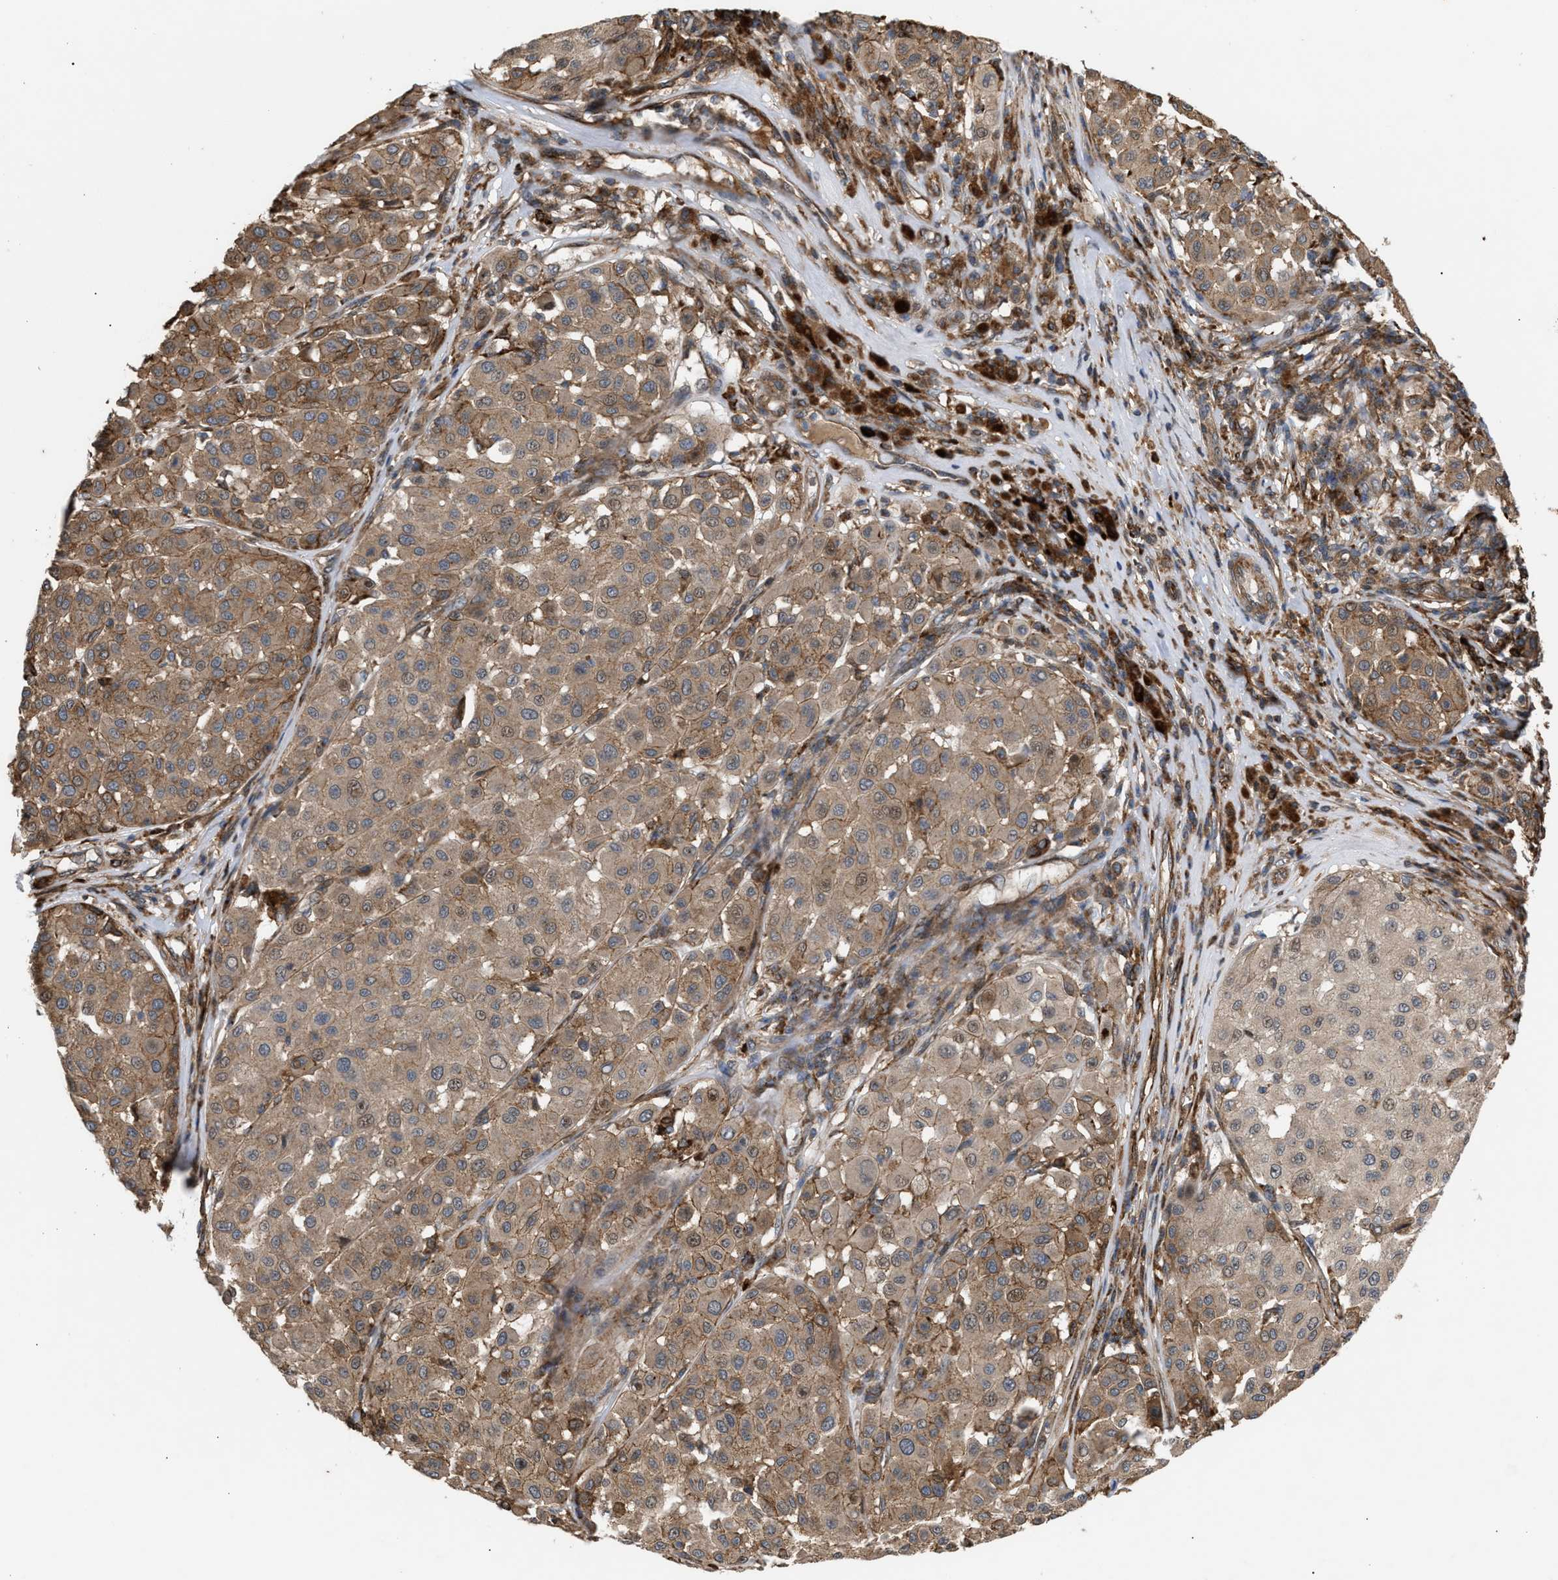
{"staining": {"intensity": "moderate", "quantity": ">75%", "location": "cytoplasmic/membranous"}, "tissue": "melanoma", "cell_type": "Tumor cells", "image_type": "cancer", "snomed": [{"axis": "morphology", "description": "Malignant melanoma, Metastatic site"}, {"axis": "topography", "description": "Soft tissue"}], "caption": "This image shows malignant melanoma (metastatic site) stained with immunohistochemistry to label a protein in brown. The cytoplasmic/membranous of tumor cells show moderate positivity for the protein. Nuclei are counter-stained blue.", "gene": "GCC1", "patient": {"sex": "male", "age": 41}}